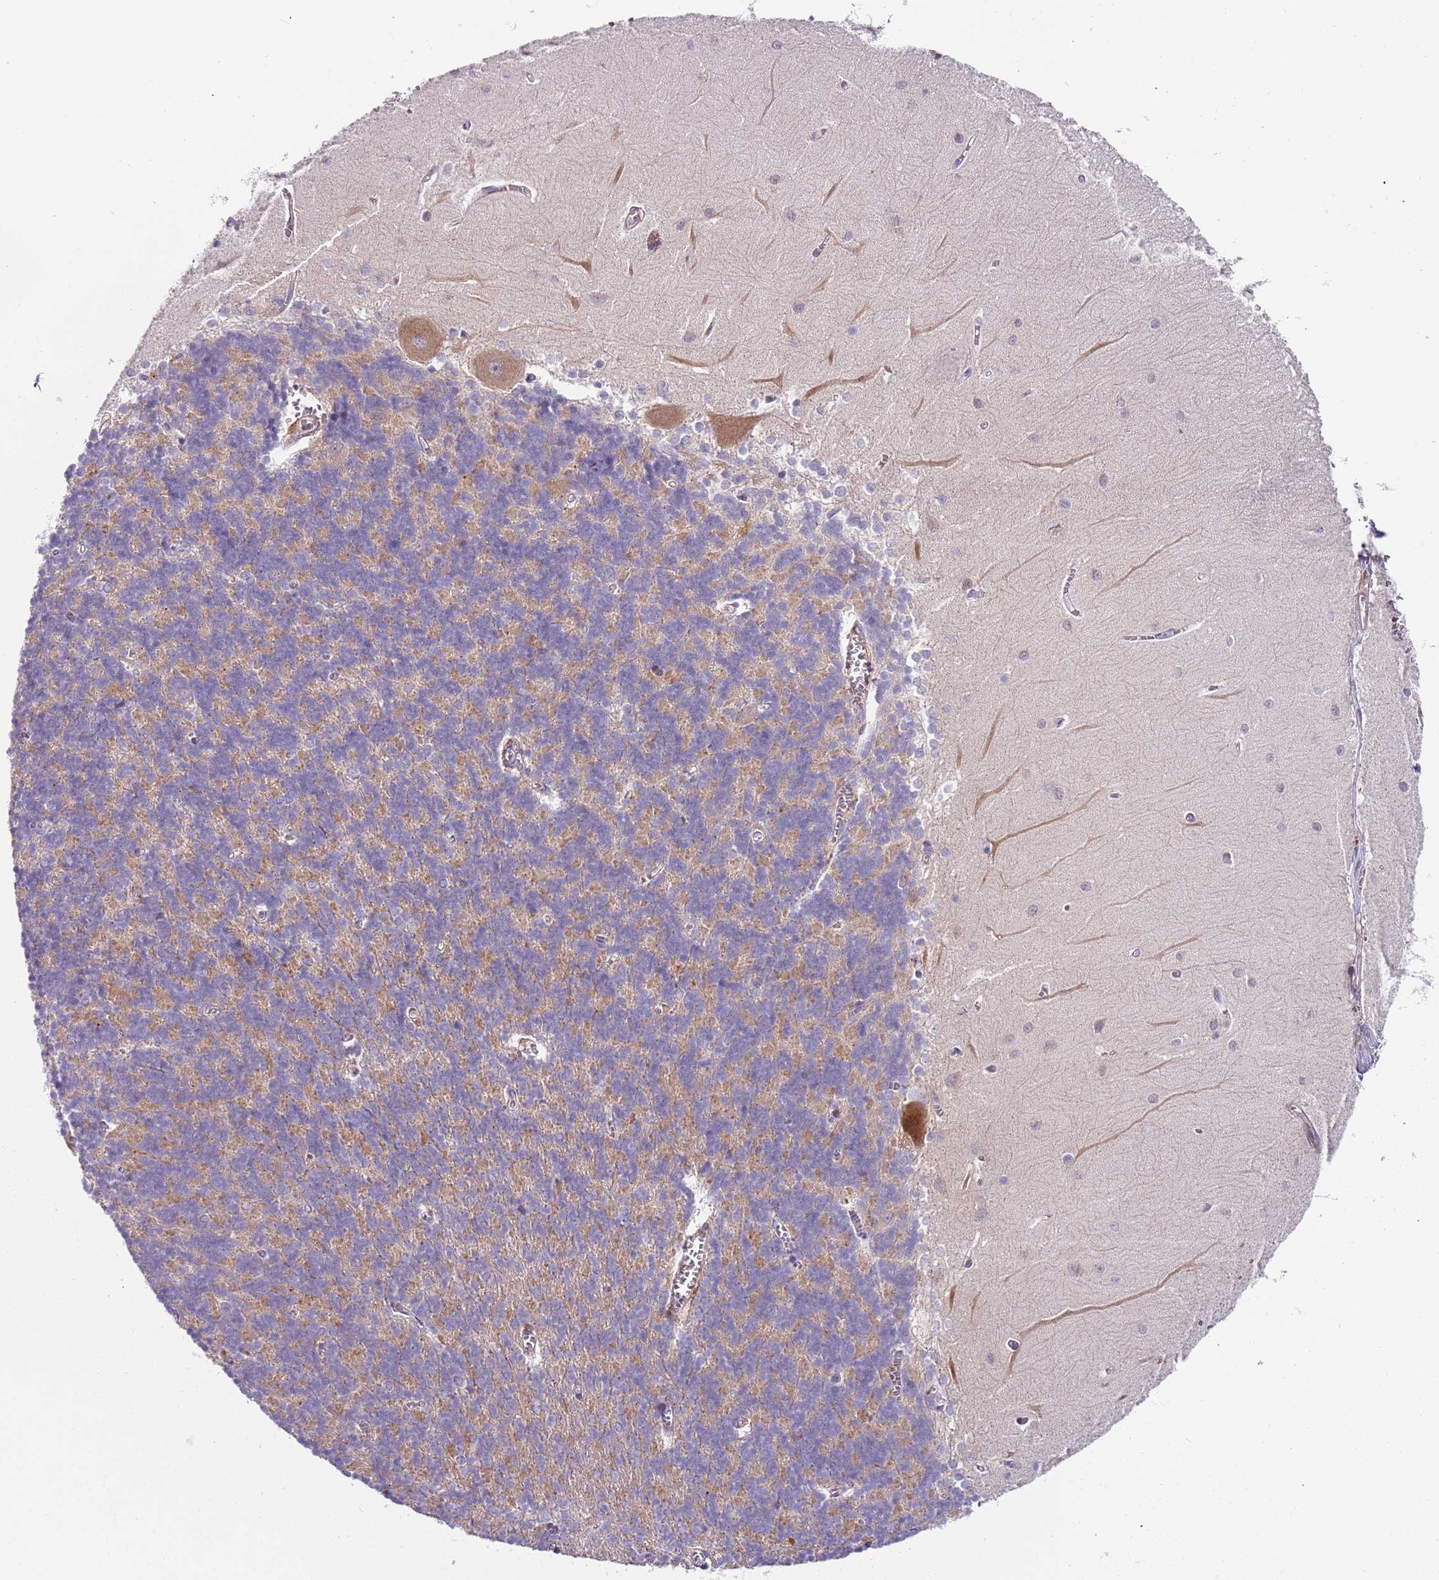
{"staining": {"intensity": "weak", "quantity": "25%-75%", "location": "cytoplasmic/membranous"}, "tissue": "cerebellum", "cell_type": "Cells in granular layer", "image_type": "normal", "snomed": [{"axis": "morphology", "description": "Normal tissue, NOS"}, {"axis": "topography", "description": "Cerebellum"}], "caption": "Protein analysis of unremarkable cerebellum demonstrates weak cytoplasmic/membranous expression in about 25%-75% of cells in granular layer.", "gene": "VWCE", "patient": {"sex": "male", "age": 37}}